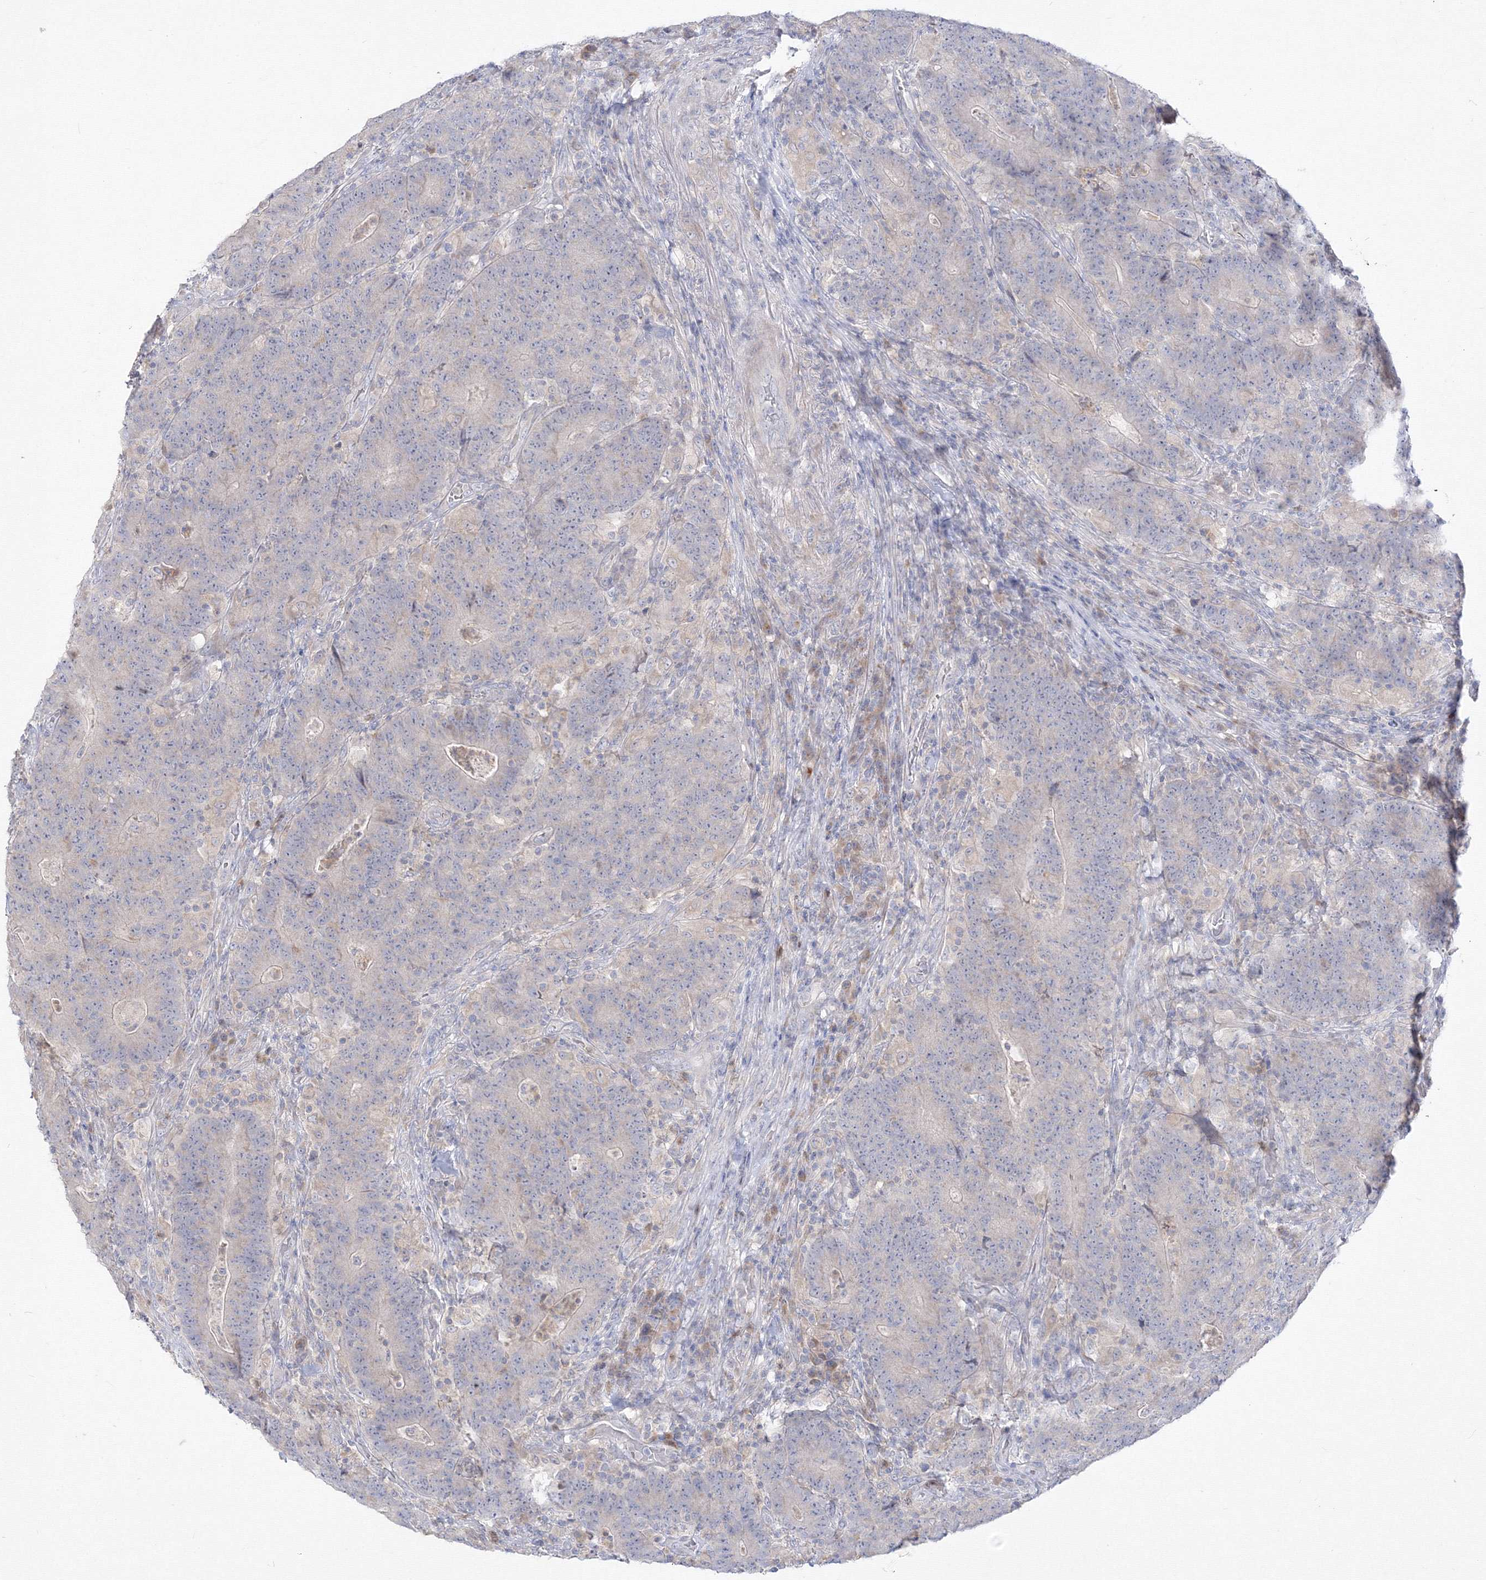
{"staining": {"intensity": "negative", "quantity": "none", "location": "none"}, "tissue": "colorectal cancer", "cell_type": "Tumor cells", "image_type": "cancer", "snomed": [{"axis": "morphology", "description": "Normal tissue, NOS"}, {"axis": "morphology", "description": "Adenocarcinoma, NOS"}, {"axis": "topography", "description": "Colon"}], "caption": "Immunohistochemical staining of human adenocarcinoma (colorectal) demonstrates no significant positivity in tumor cells. (DAB (3,3'-diaminobenzidine) immunohistochemistry (IHC) visualized using brightfield microscopy, high magnification).", "gene": "FBXL8", "patient": {"sex": "female", "age": 75}}